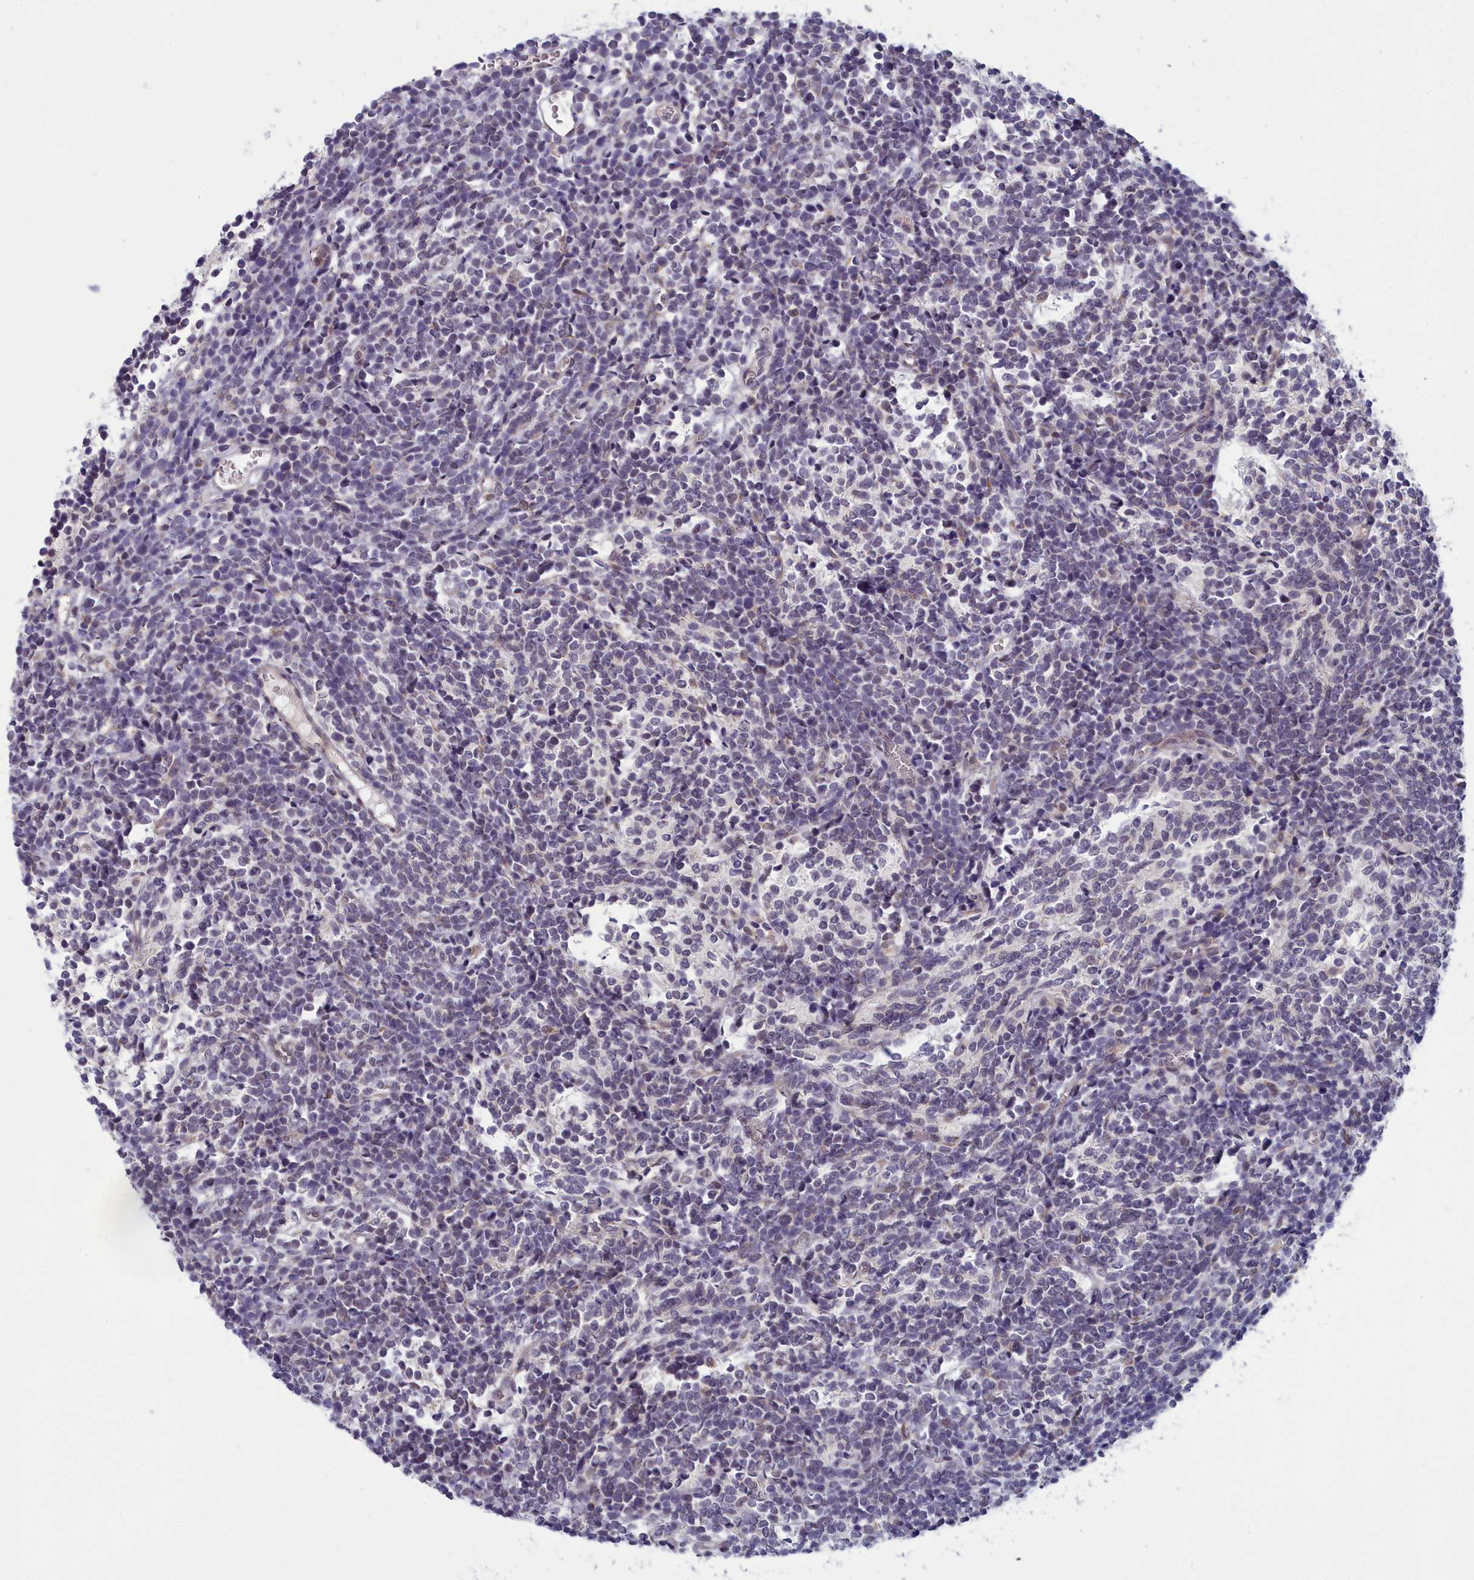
{"staining": {"intensity": "negative", "quantity": "none", "location": "none"}, "tissue": "glioma", "cell_type": "Tumor cells", "image_type": "cancer", "snomed": [{"axis": "morphology", "description": "Glioma, malignant, Low grade"}, {"axis": "topography", "description": "Brain"}], "caption": "The micrograph demonstrates no staining of tumor cells in low-grade glioma (malignant). (IHC, brightfield microscopy, high magnification).", "gene": "MRI1", "patient": {"sex": "female", "age": 1}}